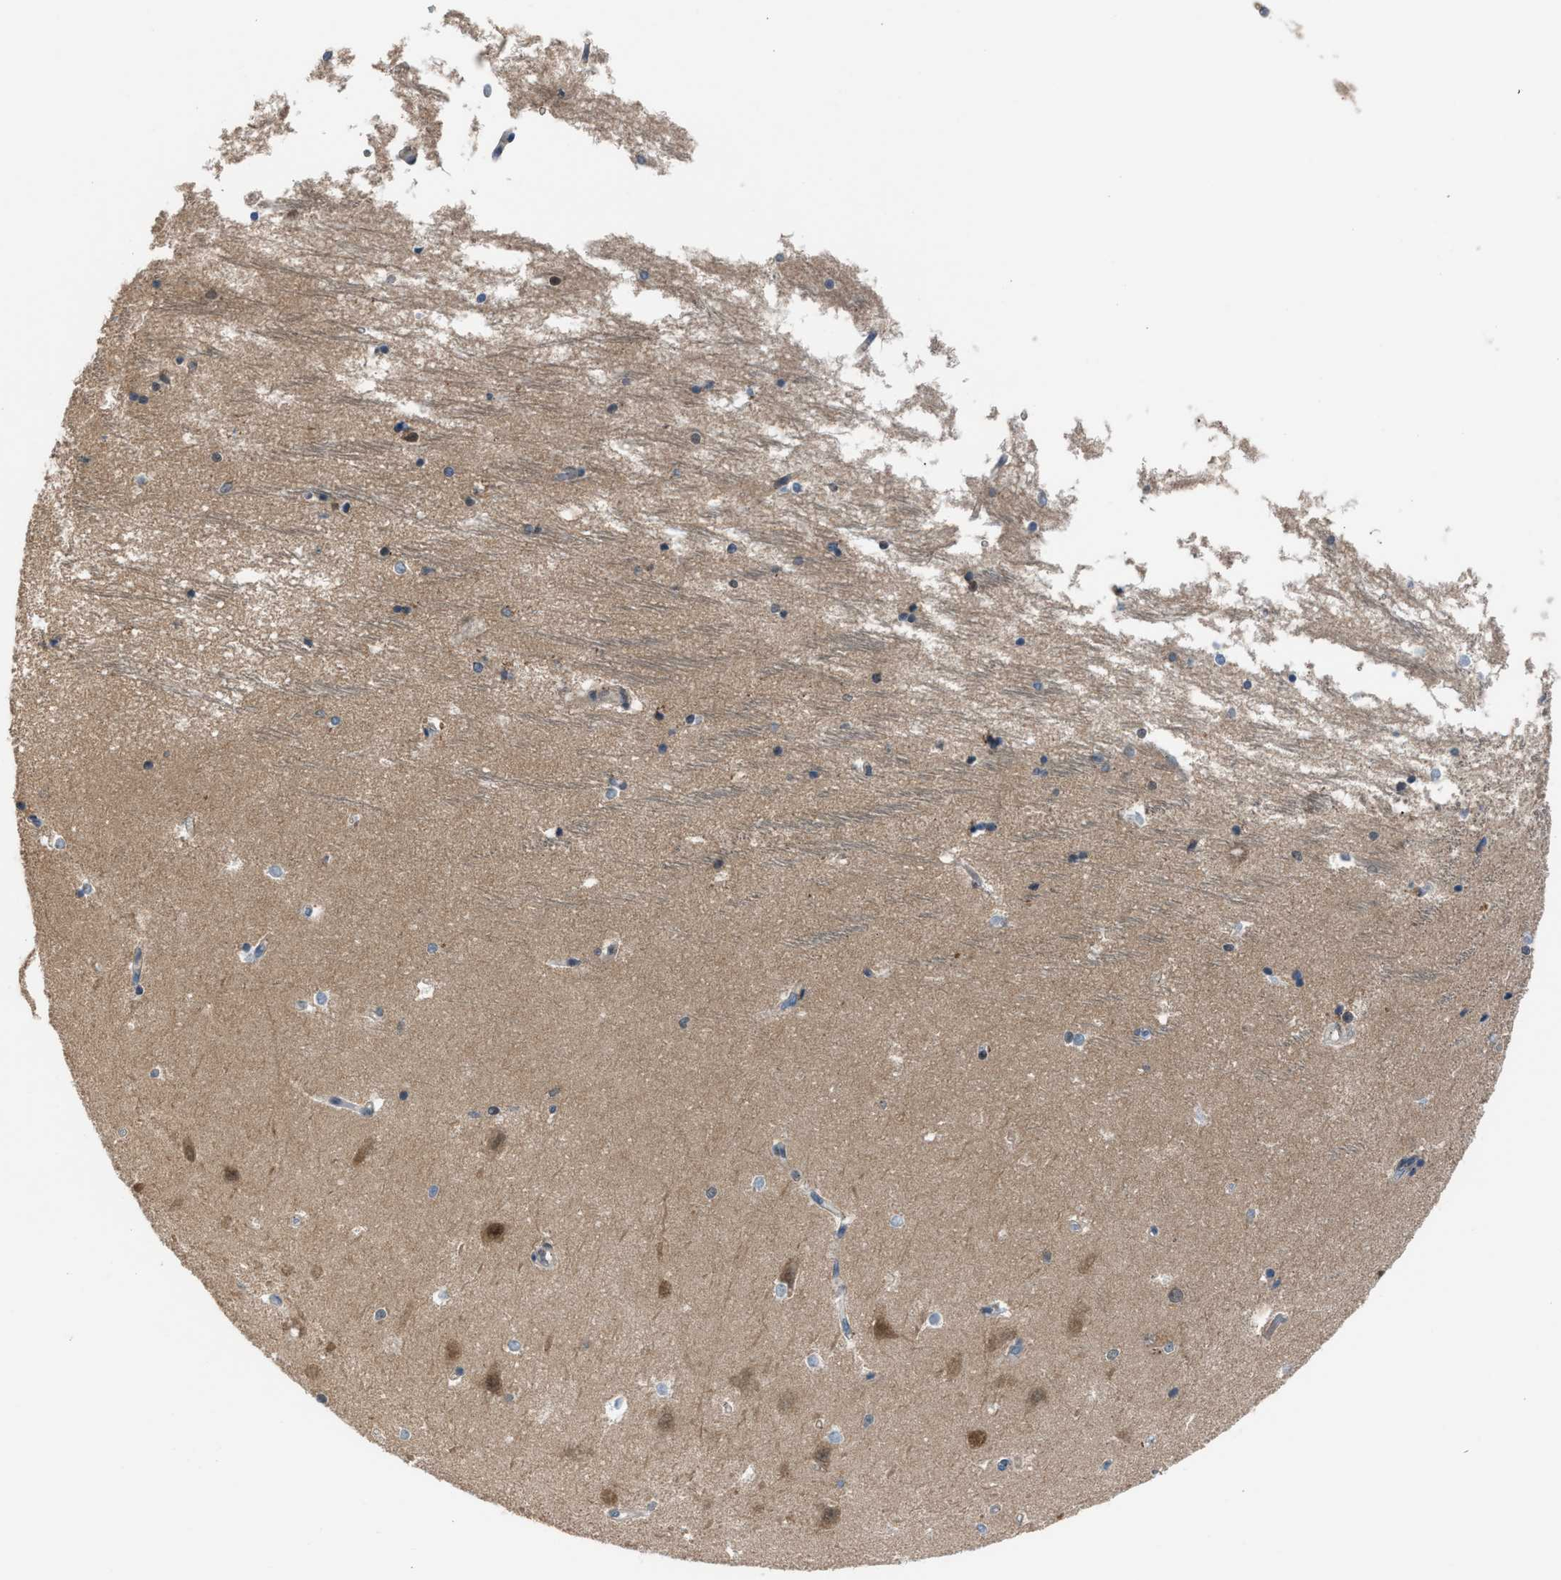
{"staining": {"intensity": "weak", "quantity": "<25%", "location": "cytoplasmic/membranous"}, "tissue": "hippocampus", "cell_type": "Glial cells", "image_type": "normal", "snomed": [{"axis": "morphology", "description": "Normal tissue, NOS"}, {"axis": "topography", "description": "Hippocampus"}], "caption": "Immunohistochemistry (IHC) of normal hippocampus exhibits no positivity in glial cells.", "gene": "CRTC1", "patient": {"sex": "male", "age": 45}}